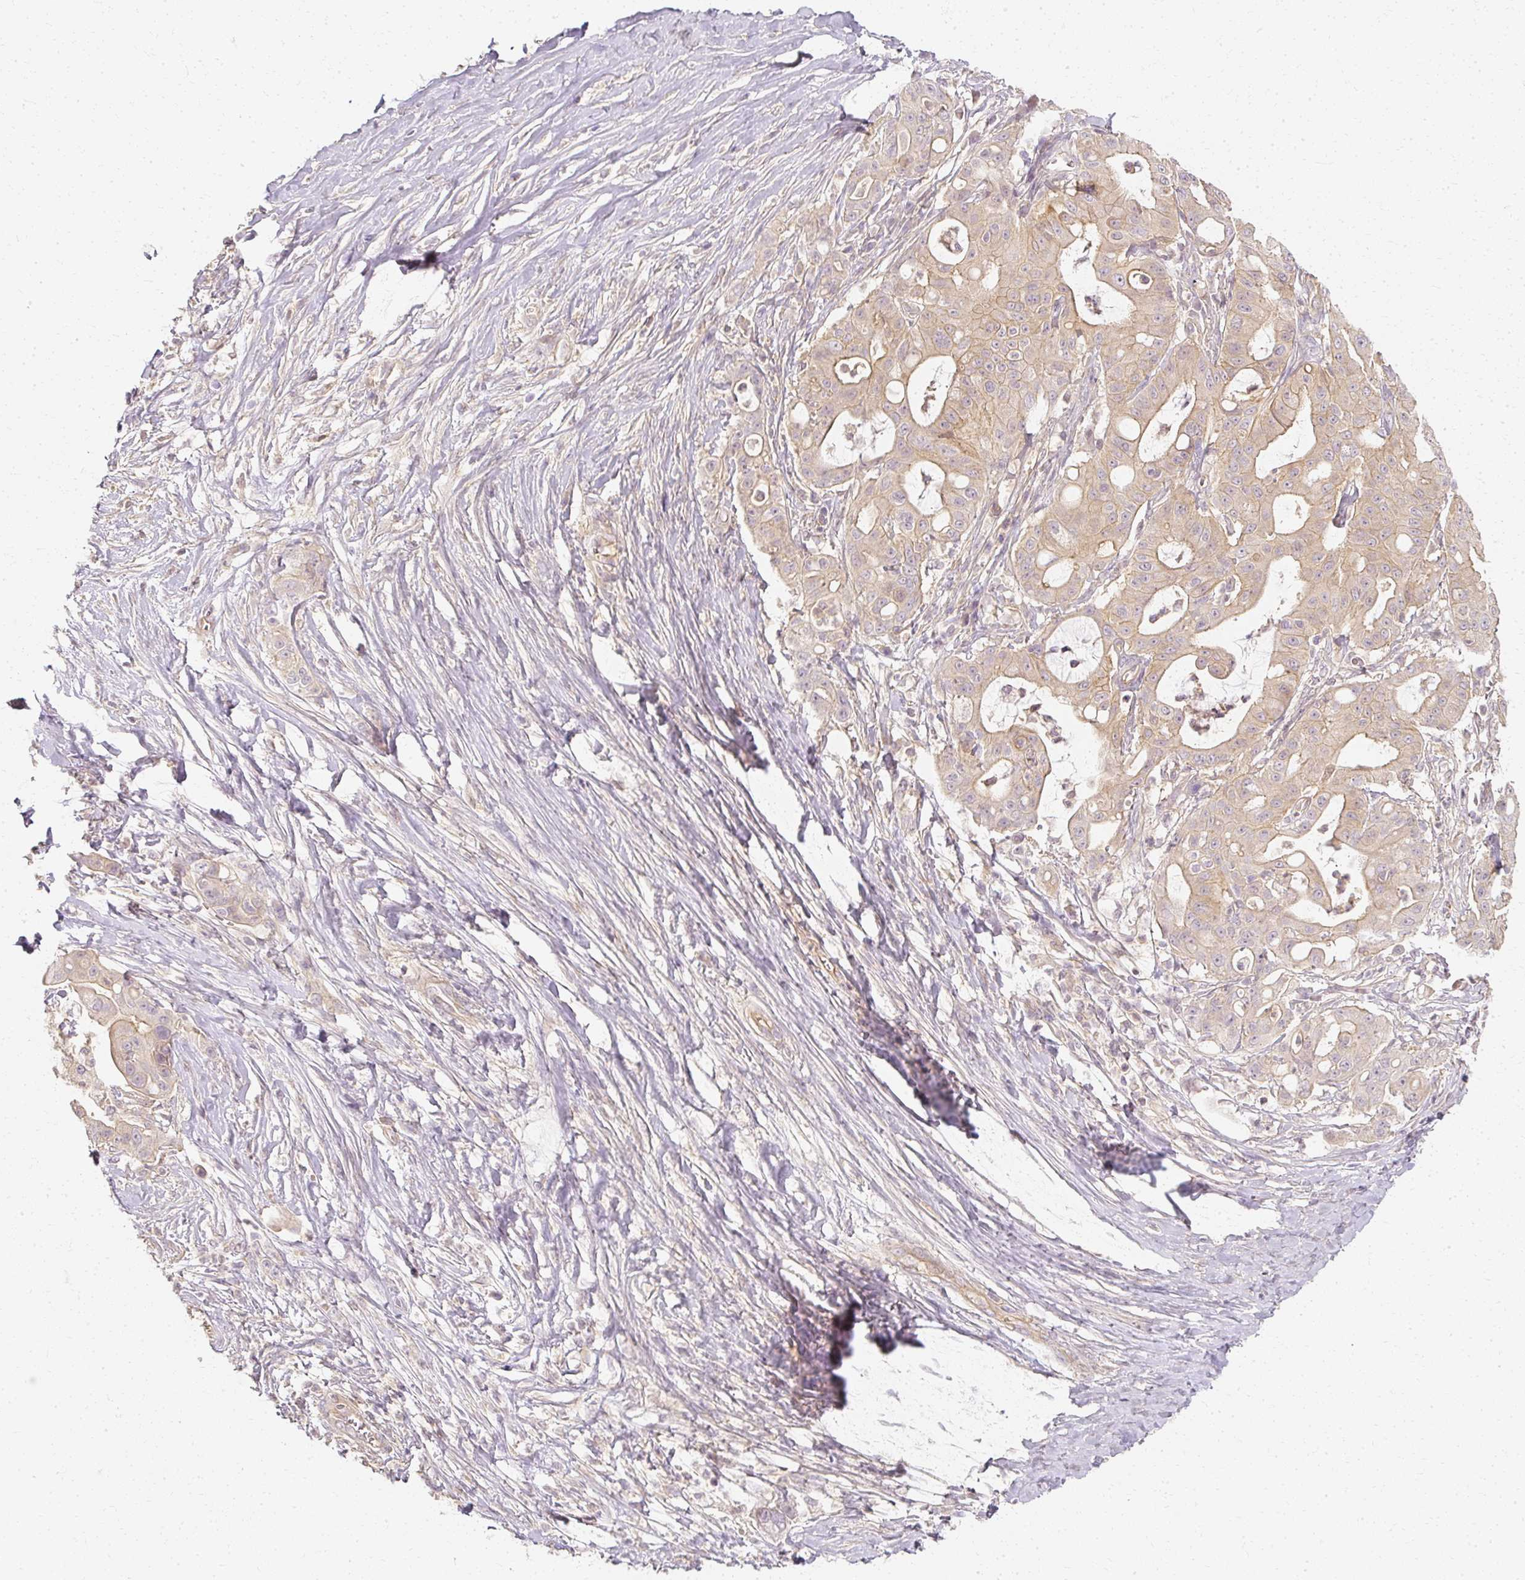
{"staining": {"intensity": "weak", "quantity": "25%-75%", "location": "cytoplasmic/membranous"}, "tissue": "ovarian cancer", "cell_type": "Tumor cells", "image_type": "cancer", "snomed": [{"axis": "morphology", "description": "Cystadenocarcinoma, mucinous, NOS"}, {"axis": "topography", "description": "Ovary"}], "caption": "Immunohistochemical staining of human ovarian cancer displays low levels of weak cytoplasmic/membranous expression in approximately 25%-75% of tumor cells. (Stains: DAB in brown, nuclei in blue, Microscopy: brightfield microscopy at high magnification).", "gene": "GNAQ", "patient": {"sex": "female", "age": 70}}